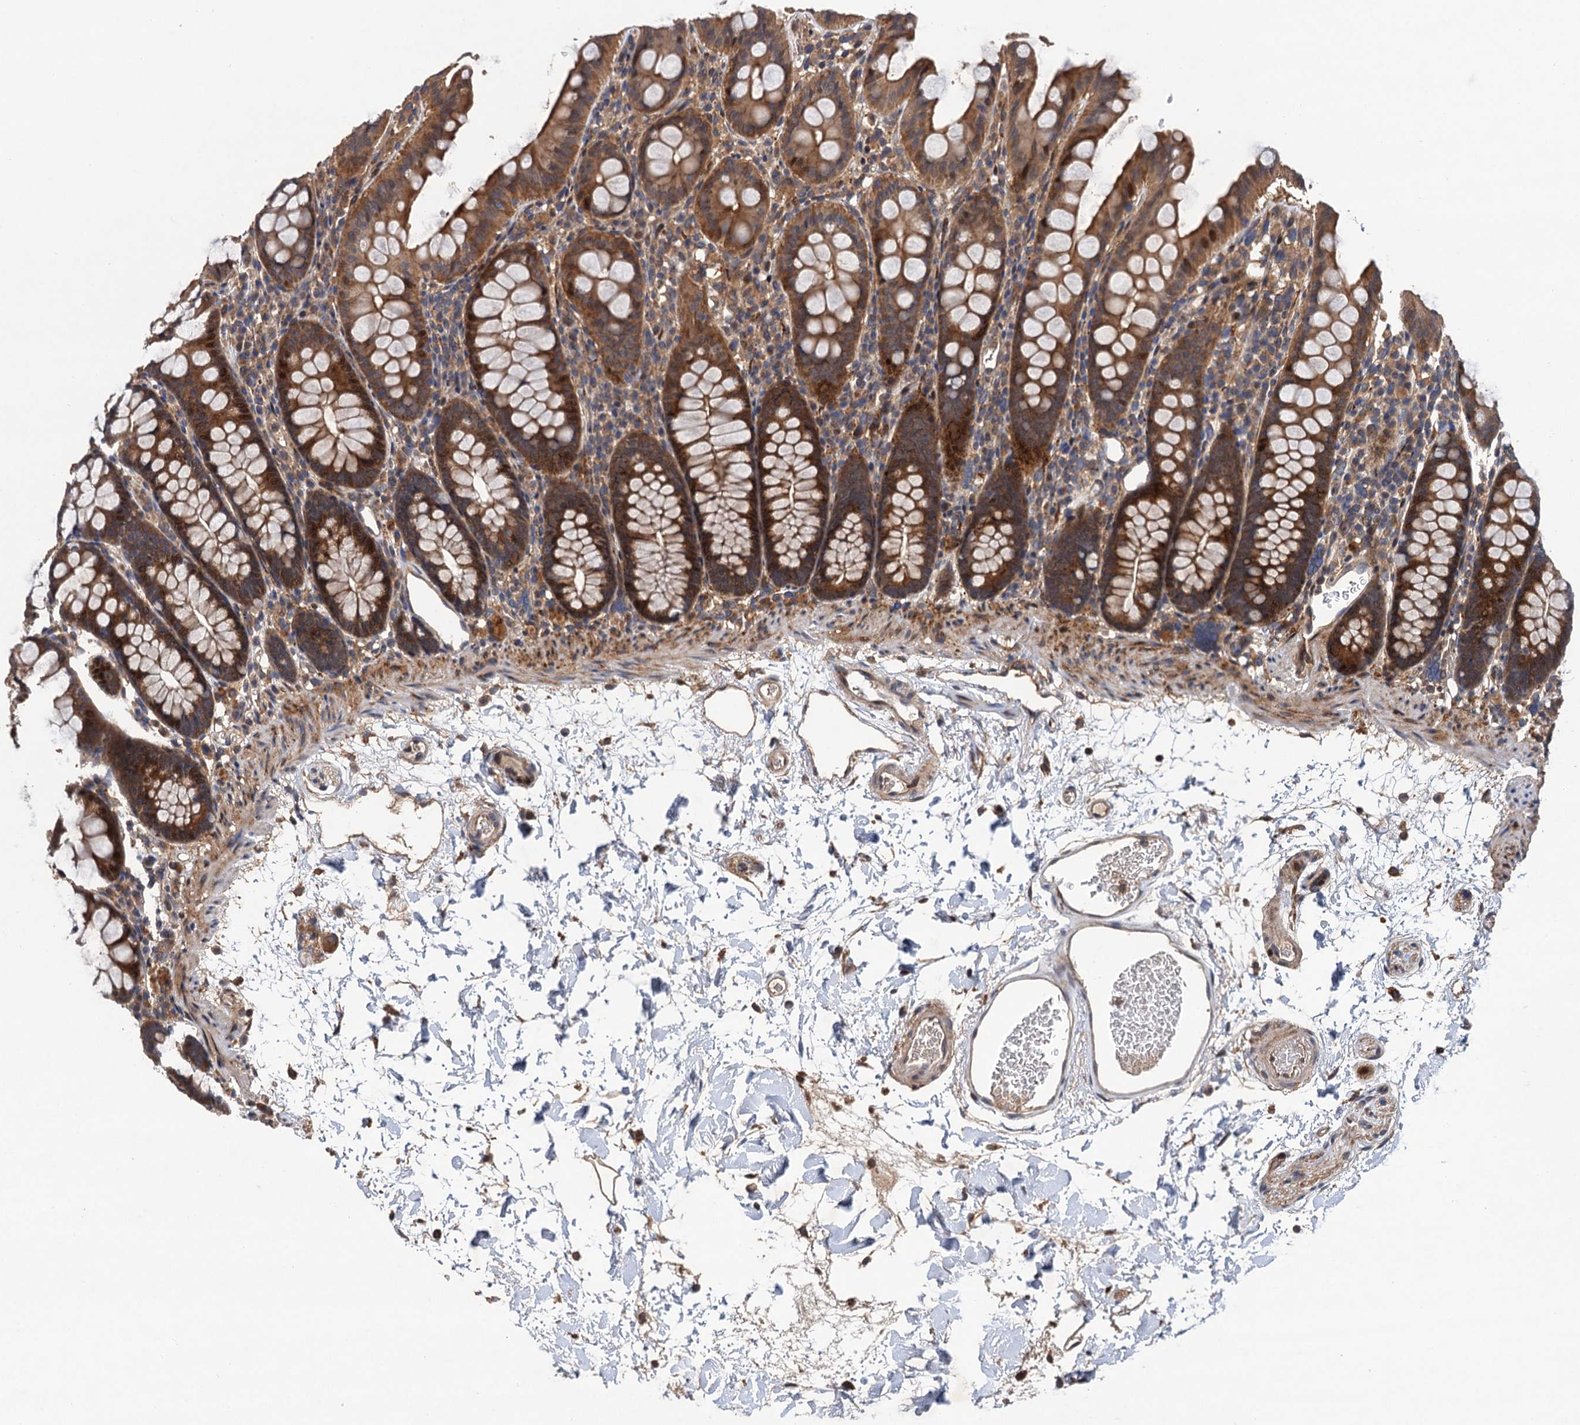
{"staining": {"intensity": "moderate", "quantity": ">75%", "location": "cytoplasmic/membranous"}, "tissue": "colon", "cell_type": "Endothelial cells", "image_type": "normal", "snomed": [{"axis": "morphology", "description": "Normal tissue, NOS"}, {"axis": "topography", "description": "Colon"}], "caption": "The micrograph demonstrates a brown stain indicating the presence of a protein in the cytoplasmic/membranous of endothelial cells in colon. (brown staining indicates protein expression, while blue staining denotes nuclei).", "gene": "TMEM39B", "patient": {"sex": "male", "age": 75}}